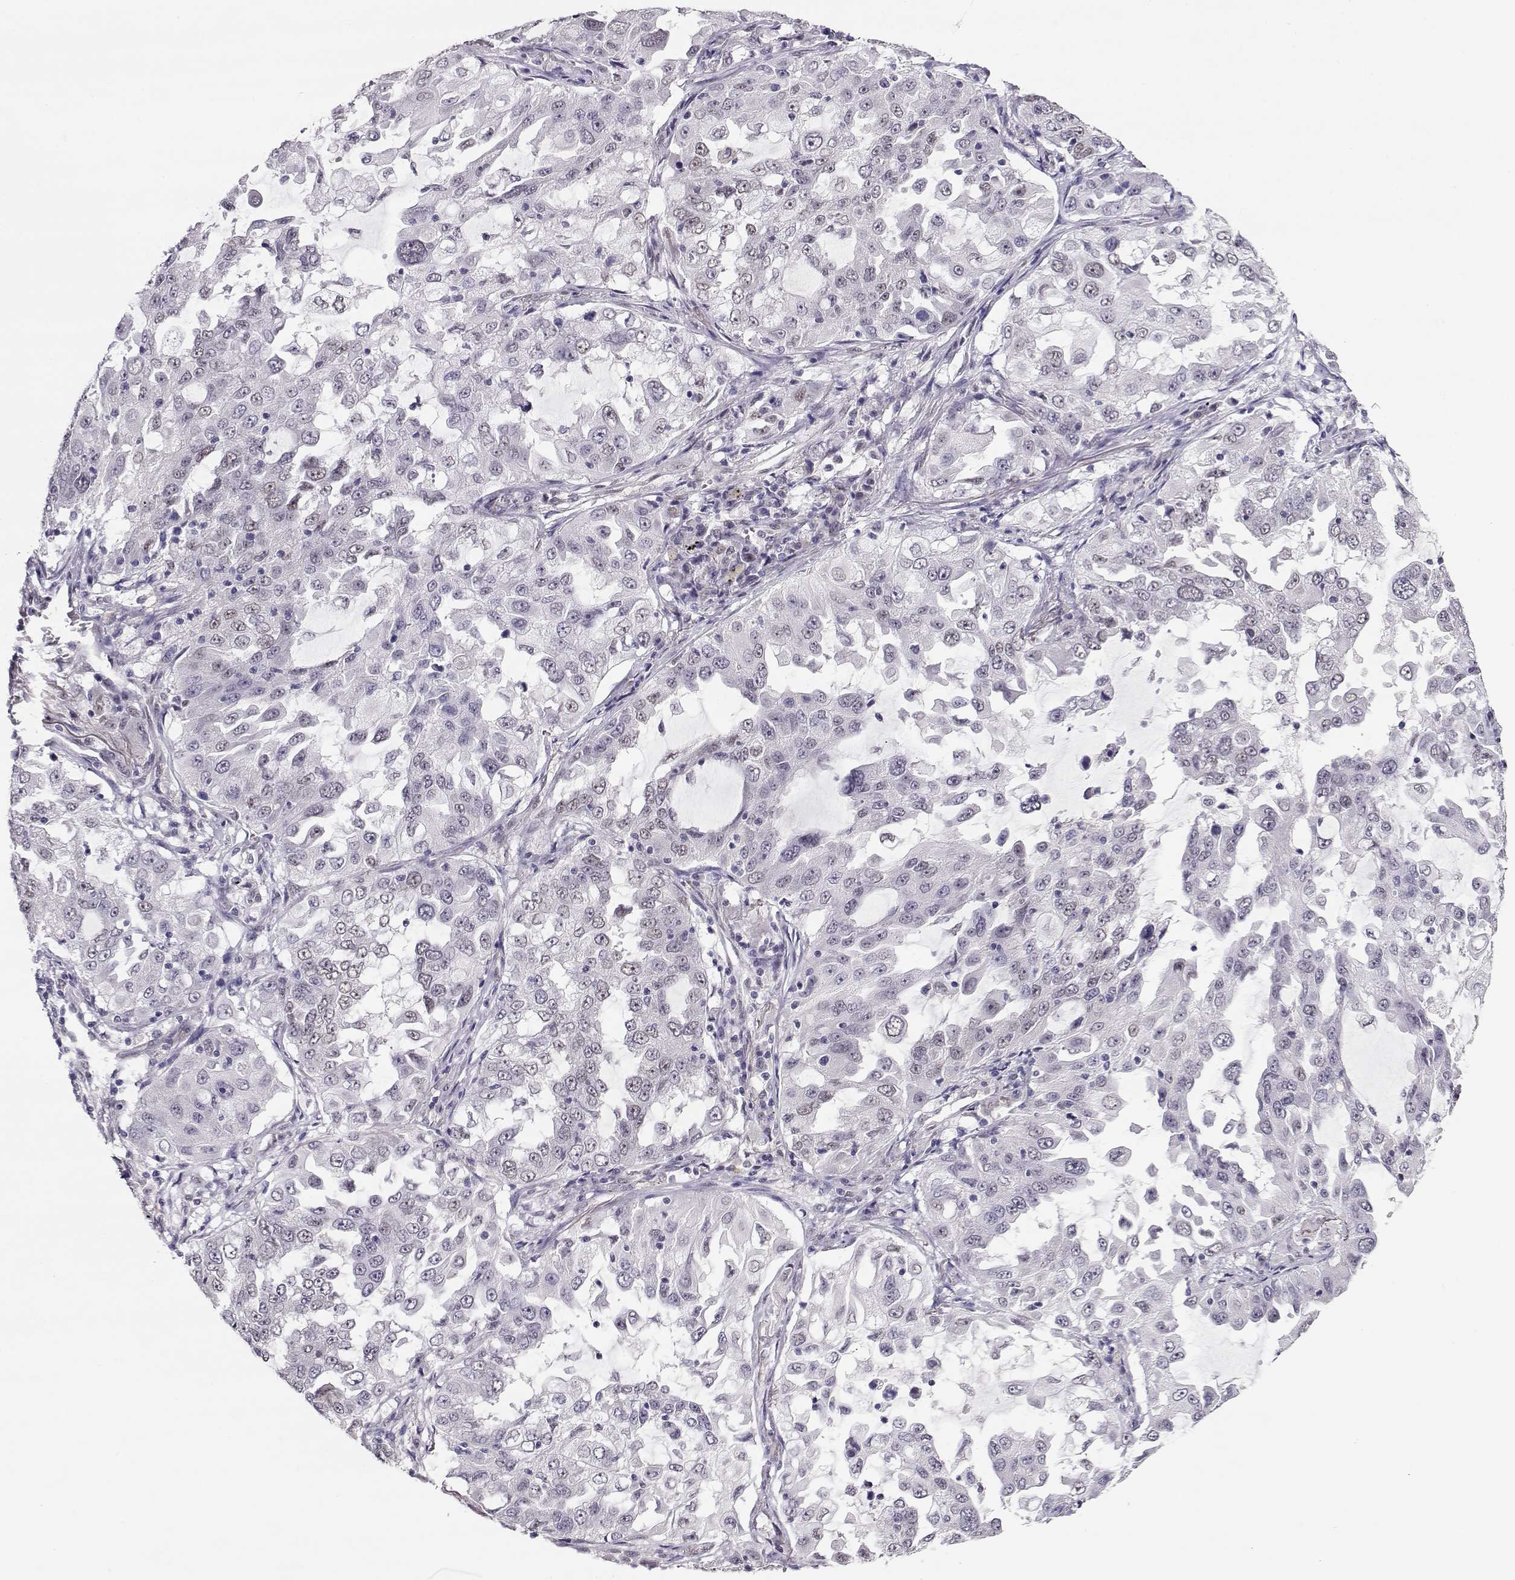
{"staining": {"intensity": "negative", "quantity": "none", "location": "none"}, "tissue": "lung cancer", "cell_type": "Tumor cells", "image_type": "cancer", "snomed": [{"axis": "morphology", "description": "Adenocarcinoma, NOS"}, {"axis": "topography", "description": "Lung"}], "caption": "There is no significant expression in tumor cells of lung cancer.", "gene": "POLI", "patient": {"sex": "female", "age": 61}}